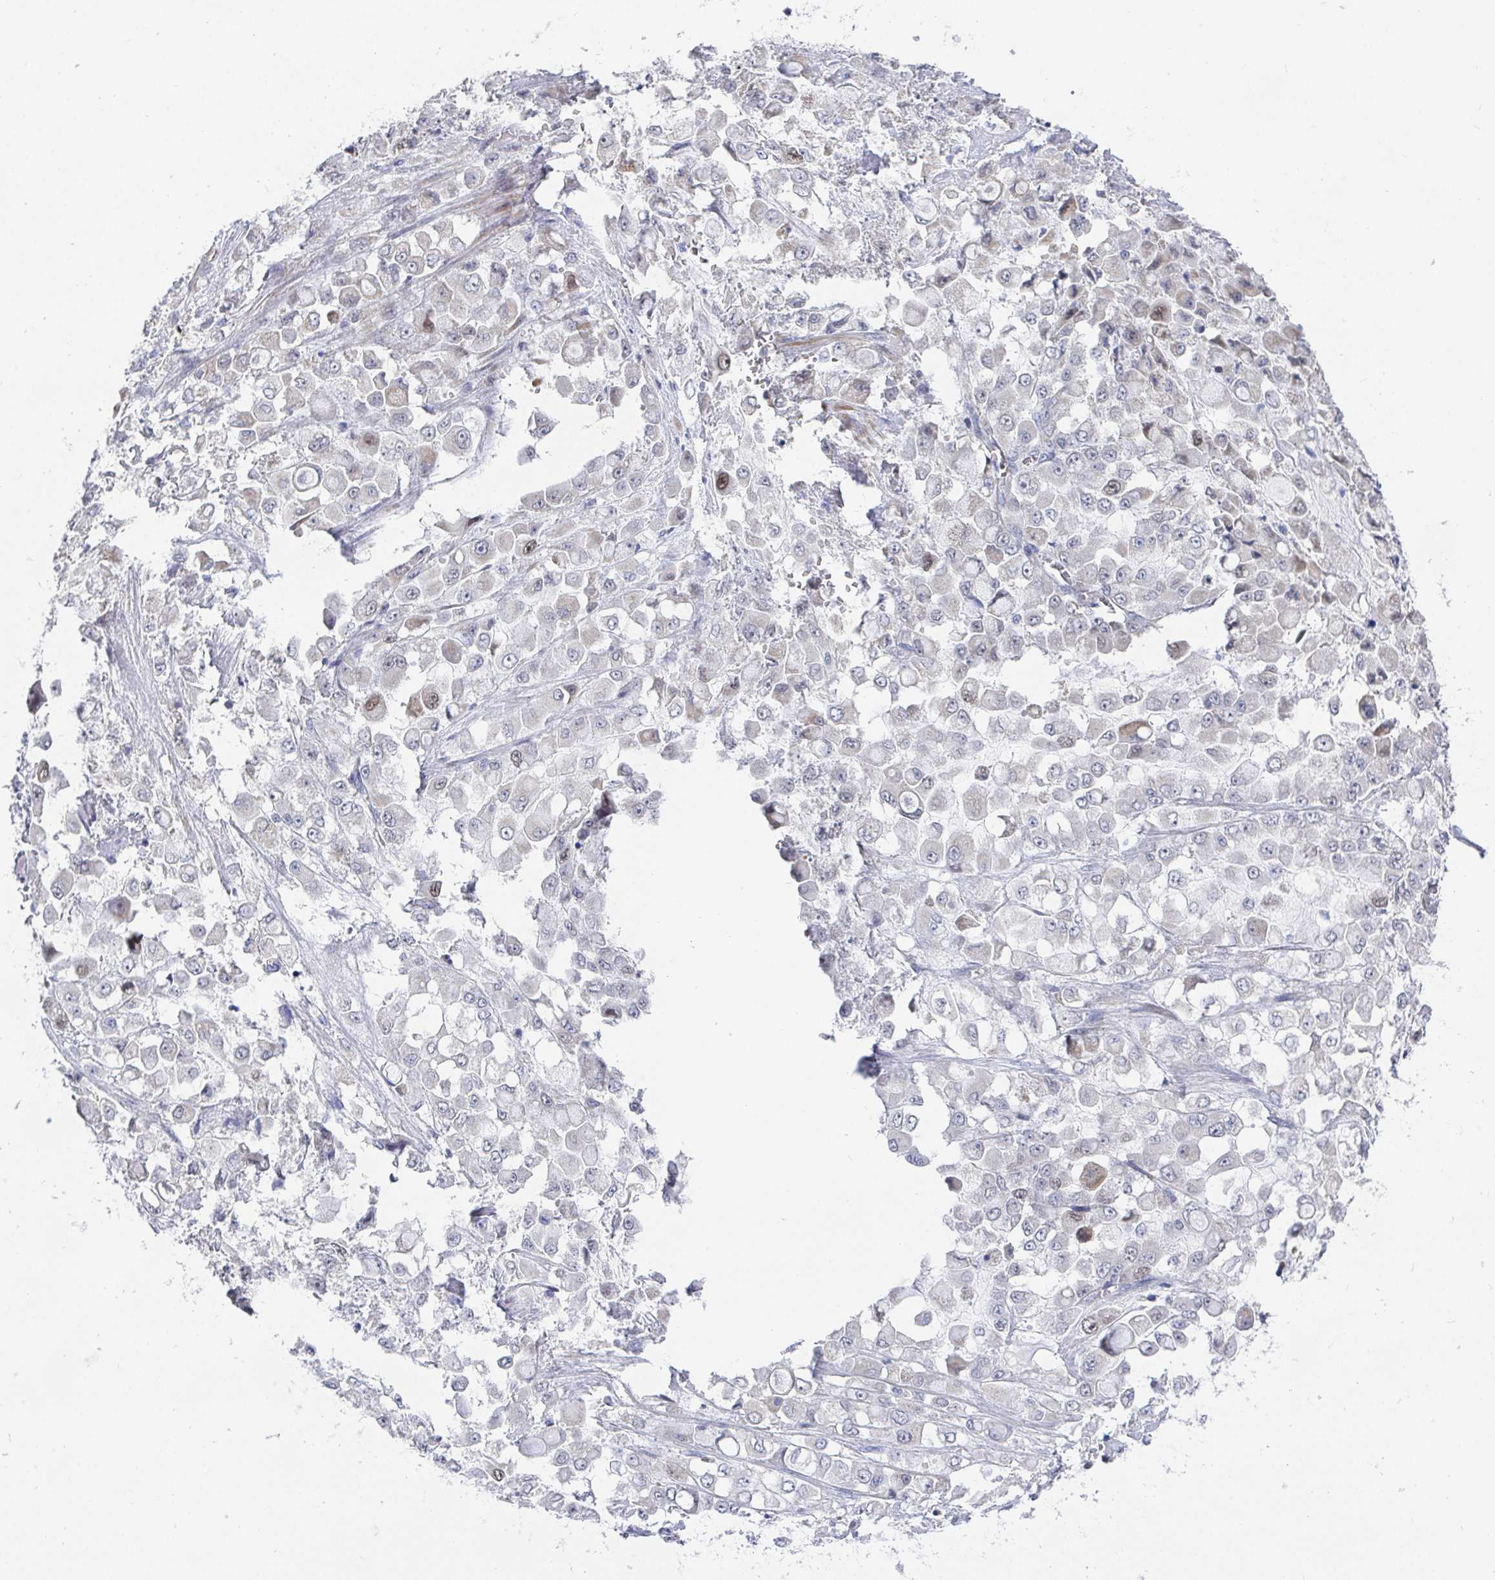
{"staining": {"intensity": "weak", "quantity": "<25%", "location": "nuclear"}, "tissue": "stomach cancer", "cell_type": "Tumor cells", "image_type": "cancer", "snomed": [{"axis": "morphology", "description": "Adenocarcinoma, NOS"}, {"axis": "topography", "description": "Stomach"}], "caption": "Immunohistochemical staining of stomach adenocarcinoma reveals no significant staining in tumor cells.", "gene": "ATP5F1C", "patient": {"sex": "female", "age": 76}}